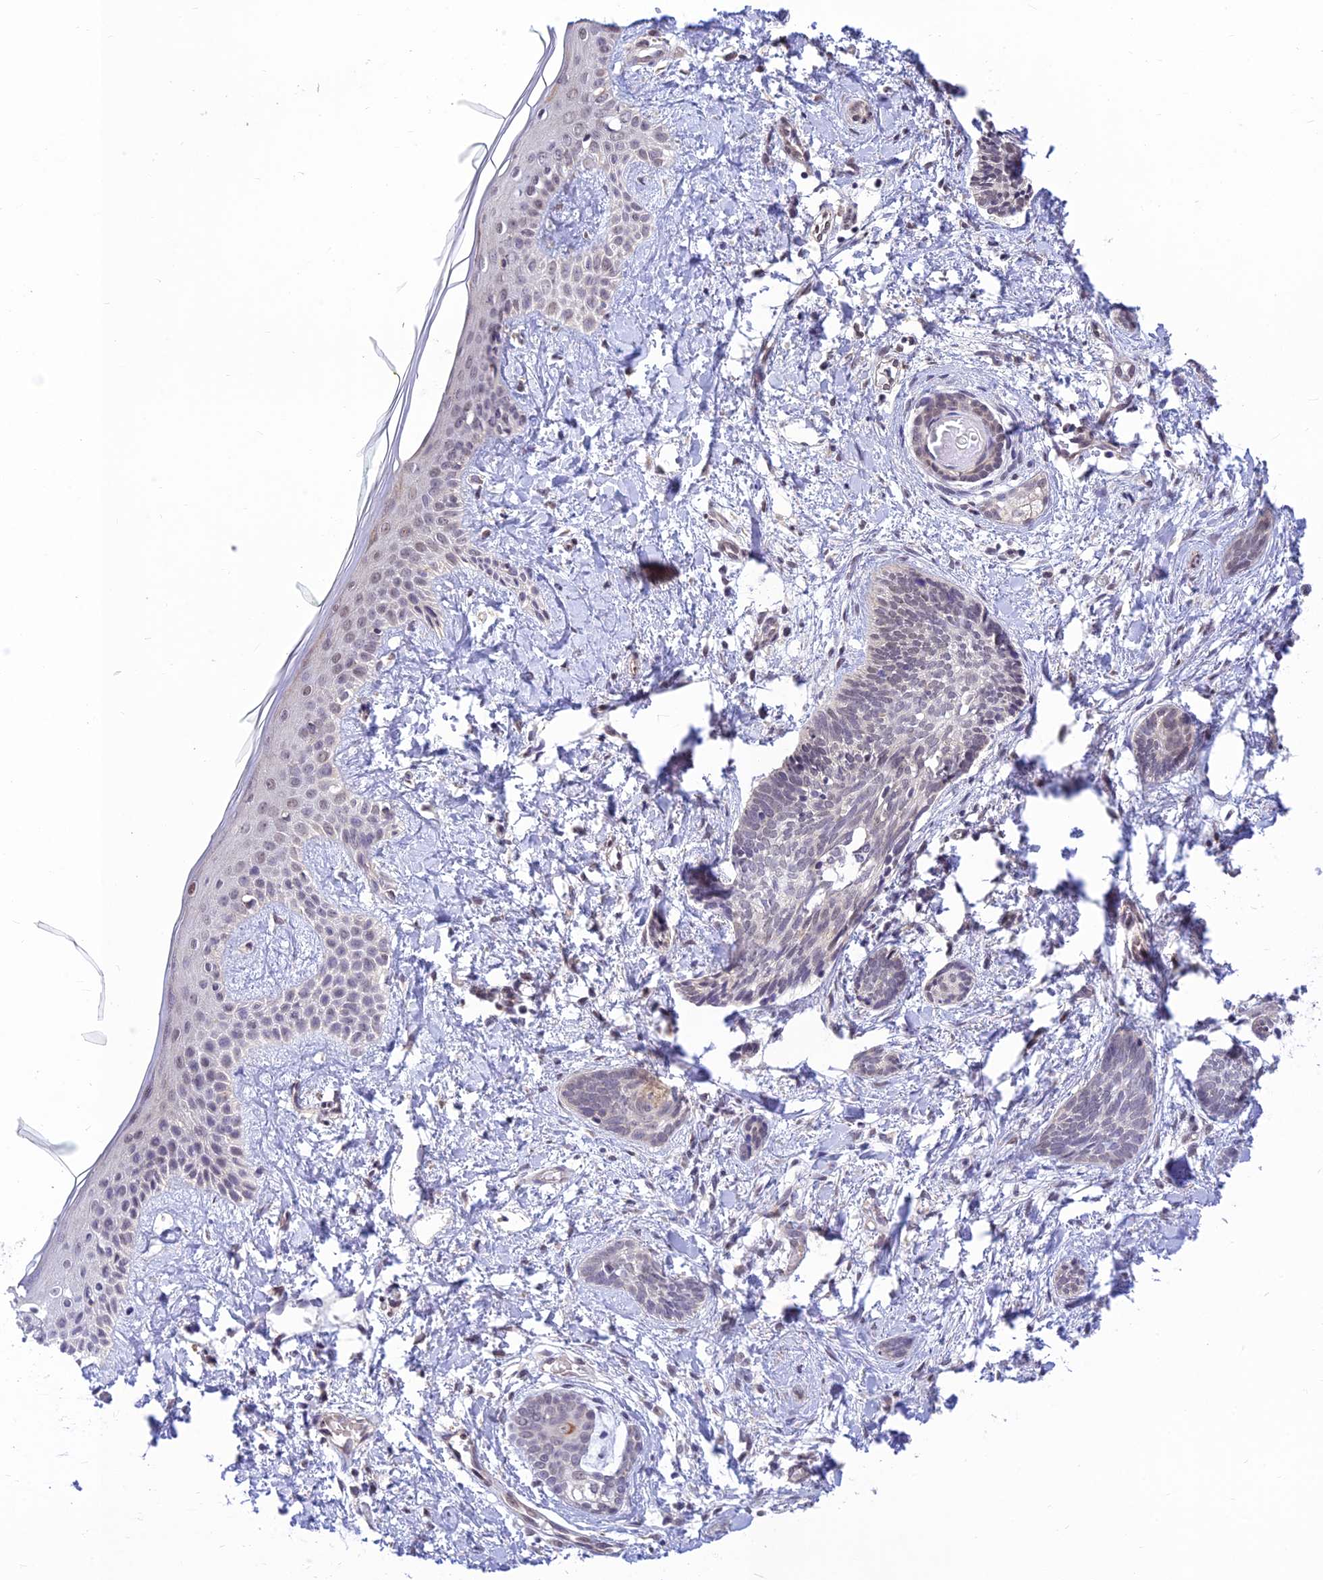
{"staining": {"intensity": "weak", "quantity": "<25%", "location": "nuclear"}, "tissue": "skin cancer", "cell_type": "Tumor cells", "image_type": "cancer", "snomed": [{"axis": "morphology", "description": "Basal cell carcinoma"}, {"axis": "topography", "description": "Skin"}], "caption": "This is a photomicrograph of immunohistochemistry staining of skin basal cell carcinoma, which shows no expression in tumor cells.", "gene": "MICOS13", "patient": {"sex": "female", "age": 81}}